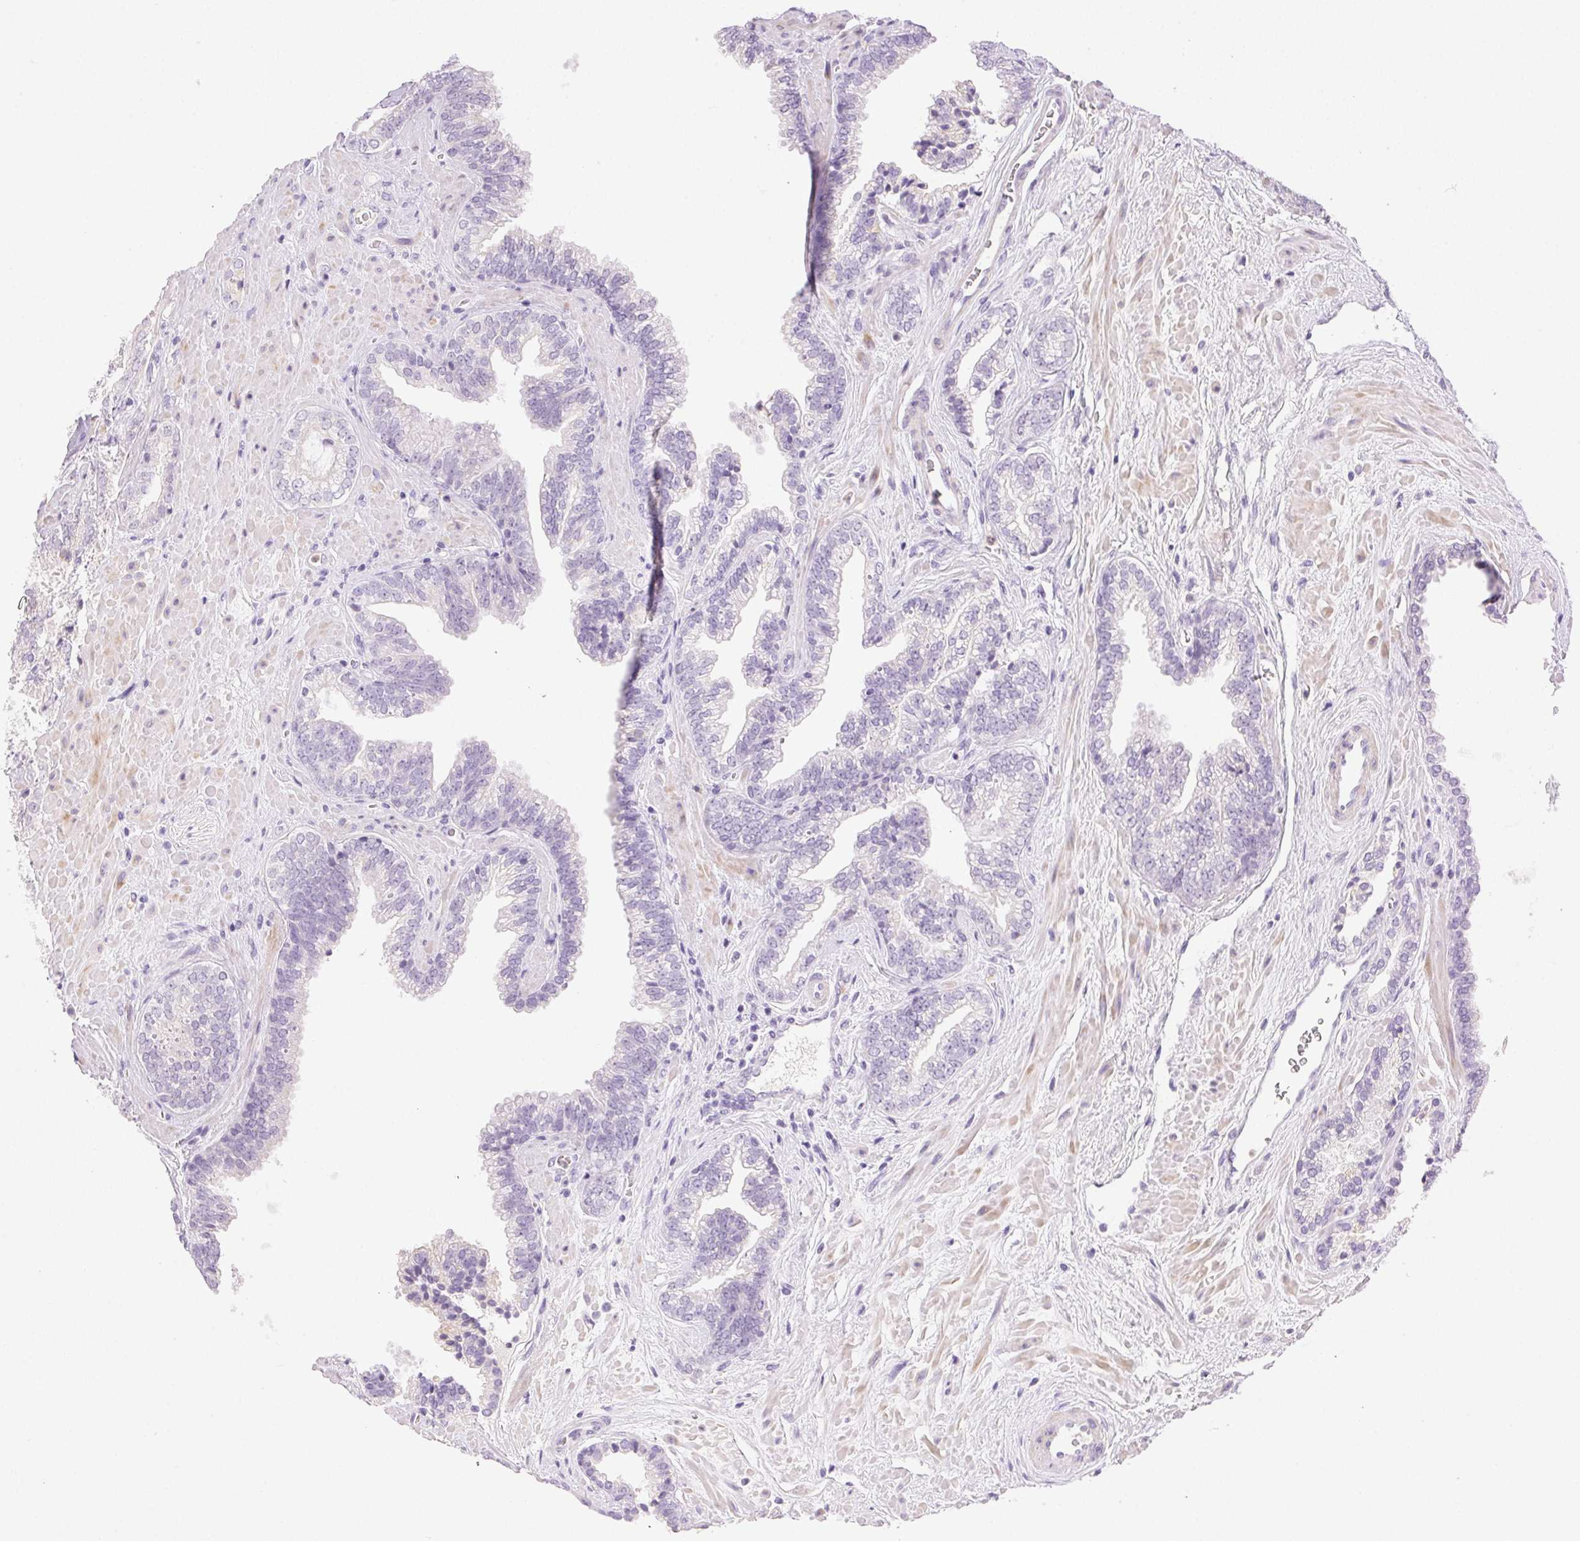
{"staining": {"intensity": "negative", "quantity": "none", "location": "none"}, "tissue": "prostate cancer", "cell_type": "Tumor cells", "image_type": "cancer", "snomed": [{"axis": "morphology", "description": "Adenocarcinoma, High grade"}, {"axis": "topography", "description": "Prostate"}], "caption": "Prostate cancer was stained to show a protein in brown. There is no significant expression in tumor cells.", "gene": "EMX2", "patient": {"sex": "male", "age": 68}}